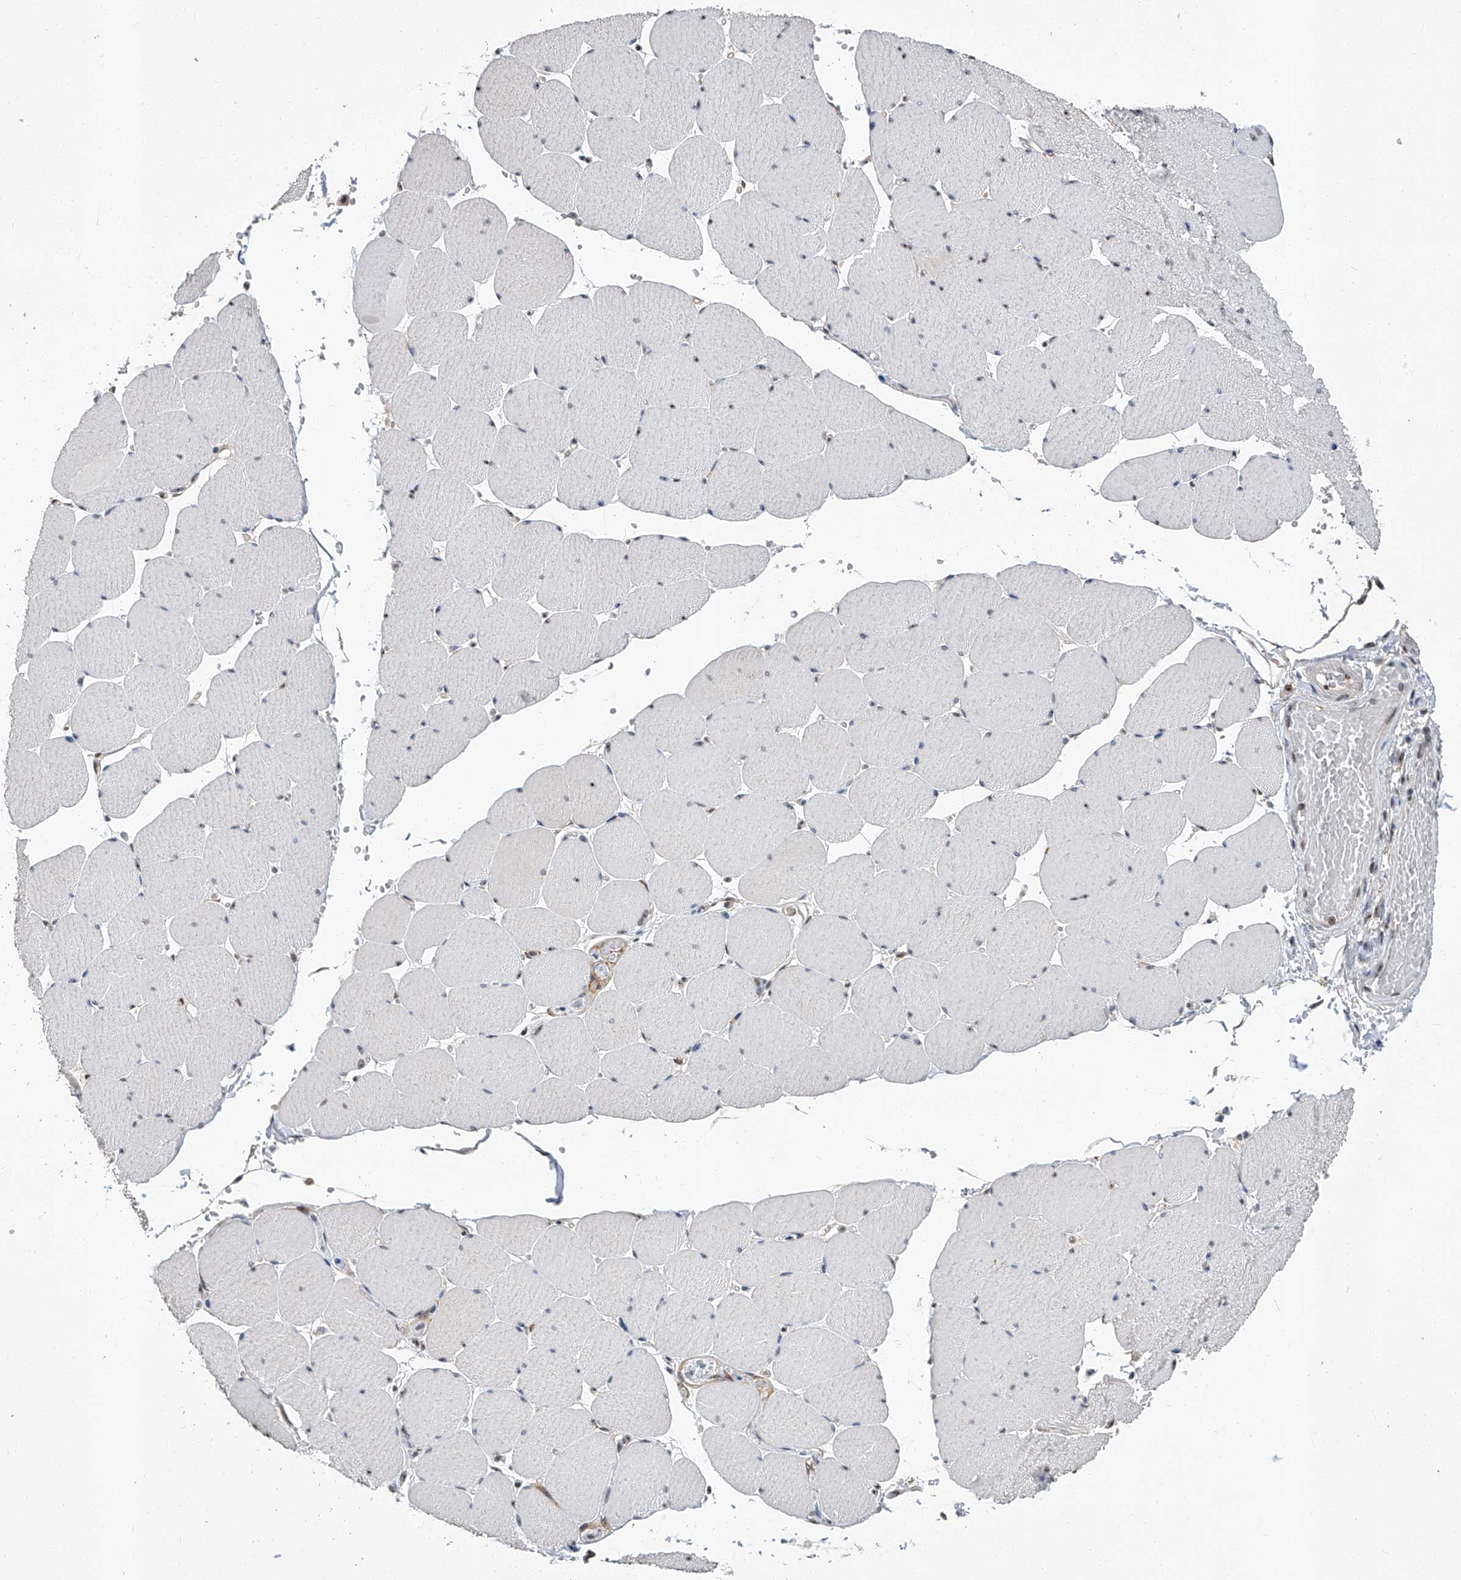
{"staining": {"intensity": "weak", "quantity": "<25%", "location": "nuclear"}, "tissue": "skeletal muscle", "cell_type": "Myocytes", "image_type": "normal", "snomed": [{"axis": "morphology", "description": "Normal tissue, NOS"}, {"axis": "topography", "description": "Skeletal muscle"}, {"axis": "topography", "description": "Head-Neck"}], "caption": "Normal skeletal muscle was stained to show a protein in brown. There is no significant positivity in myocytes. (DAB (3,3'-diaminobenzidine) immunohistochemistry visualized using brightfield microscopy, high magnification).", "gene": "CMTR1", "patient": {"sex": "male", "age": 66}}